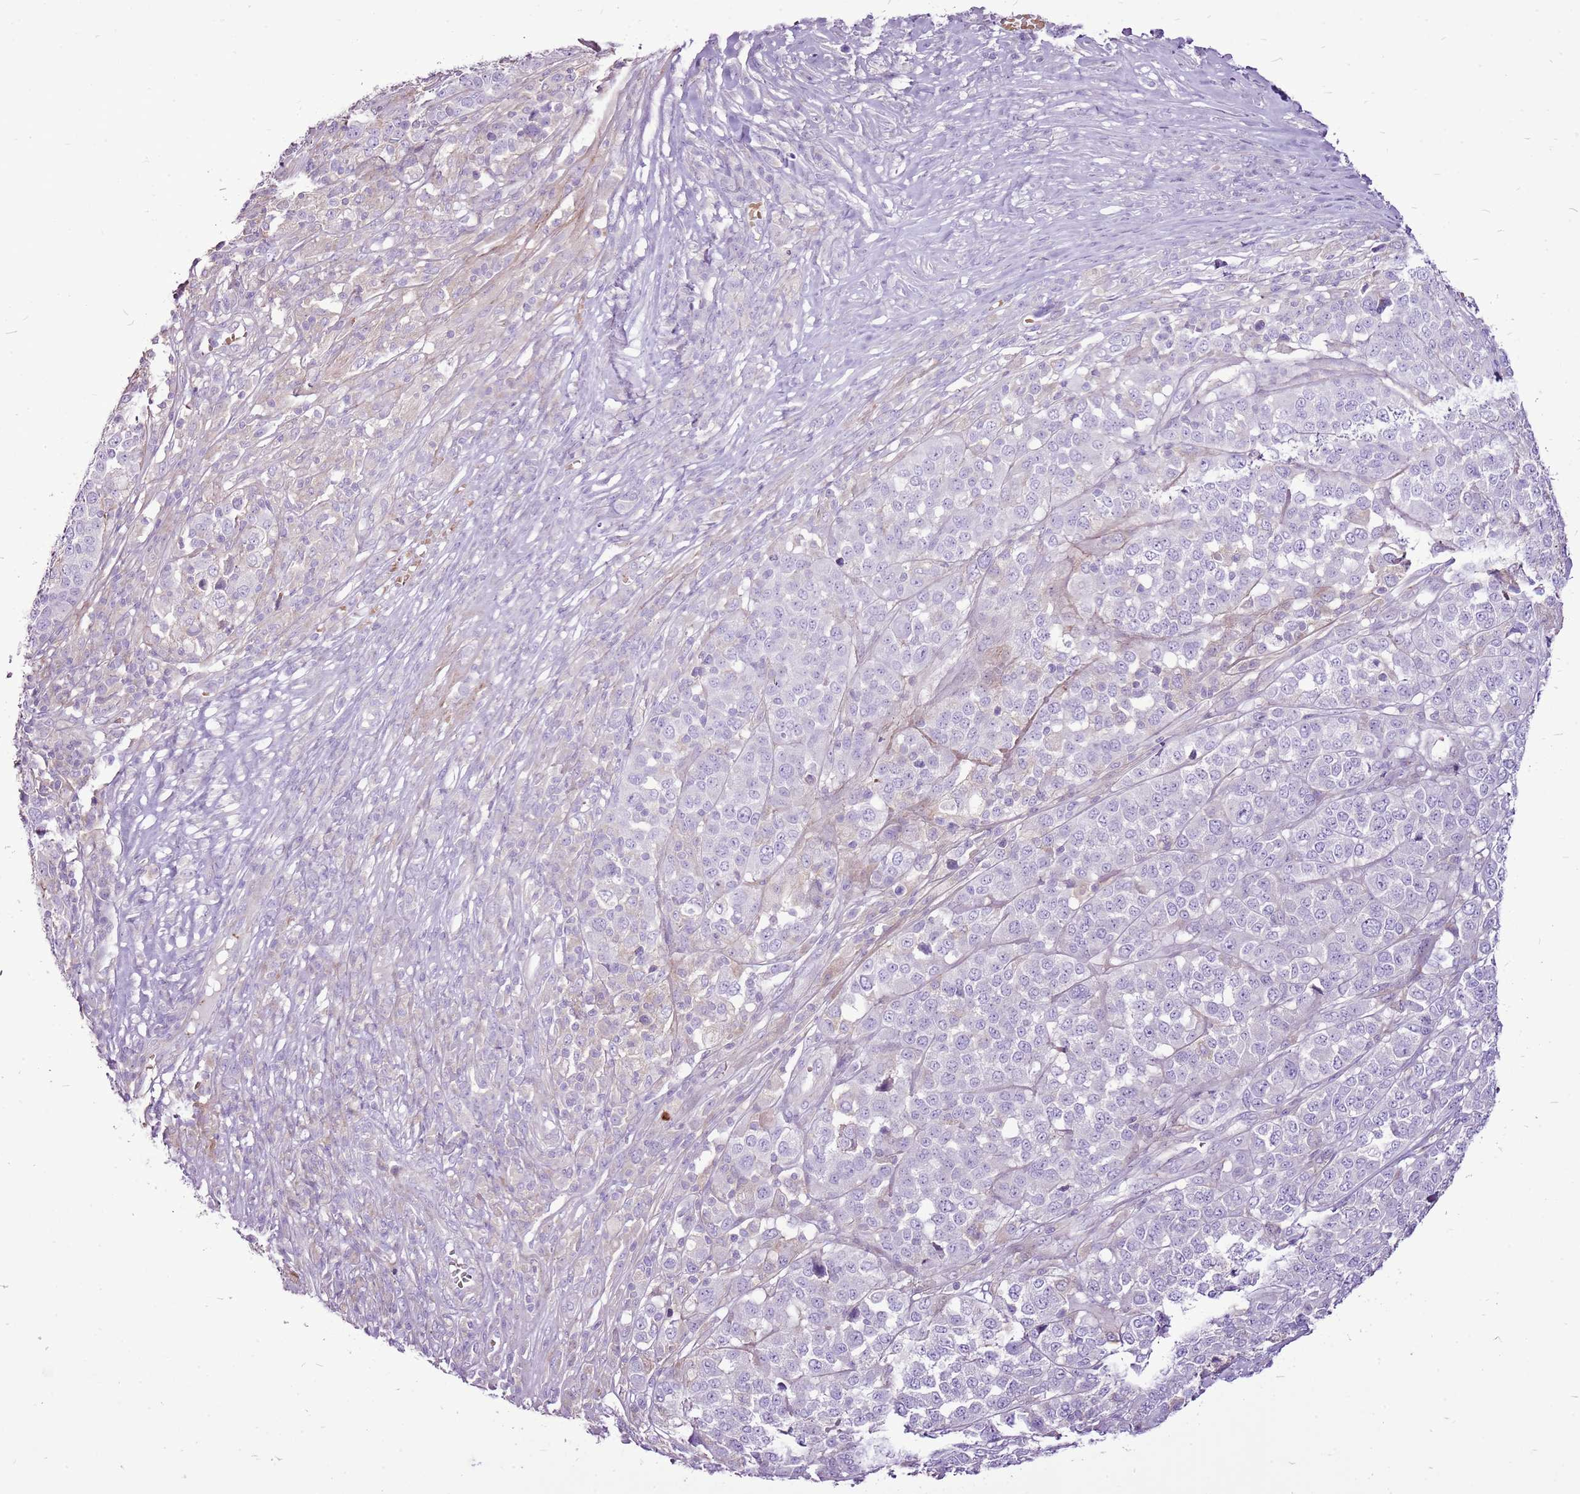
{"staining": {"intensity": "negative", "quantity": "none", "location": "none"}, "tissue": "melanoma", "cell_type": "Tumor cells", "image_type": "cancer", "snomed": [{"axis": "morphology", "description": "Malignant melanoma, Metastatic site"}, {"axis": "topography", "description": "Lymph node"}], "caption": "Human melanoma stained for a protein using immunohistochemistry (IHC) exhibits no positivity in tumor cells.", "gene": "CHAC2", "patient": {"sex": "male", "age": 44}}